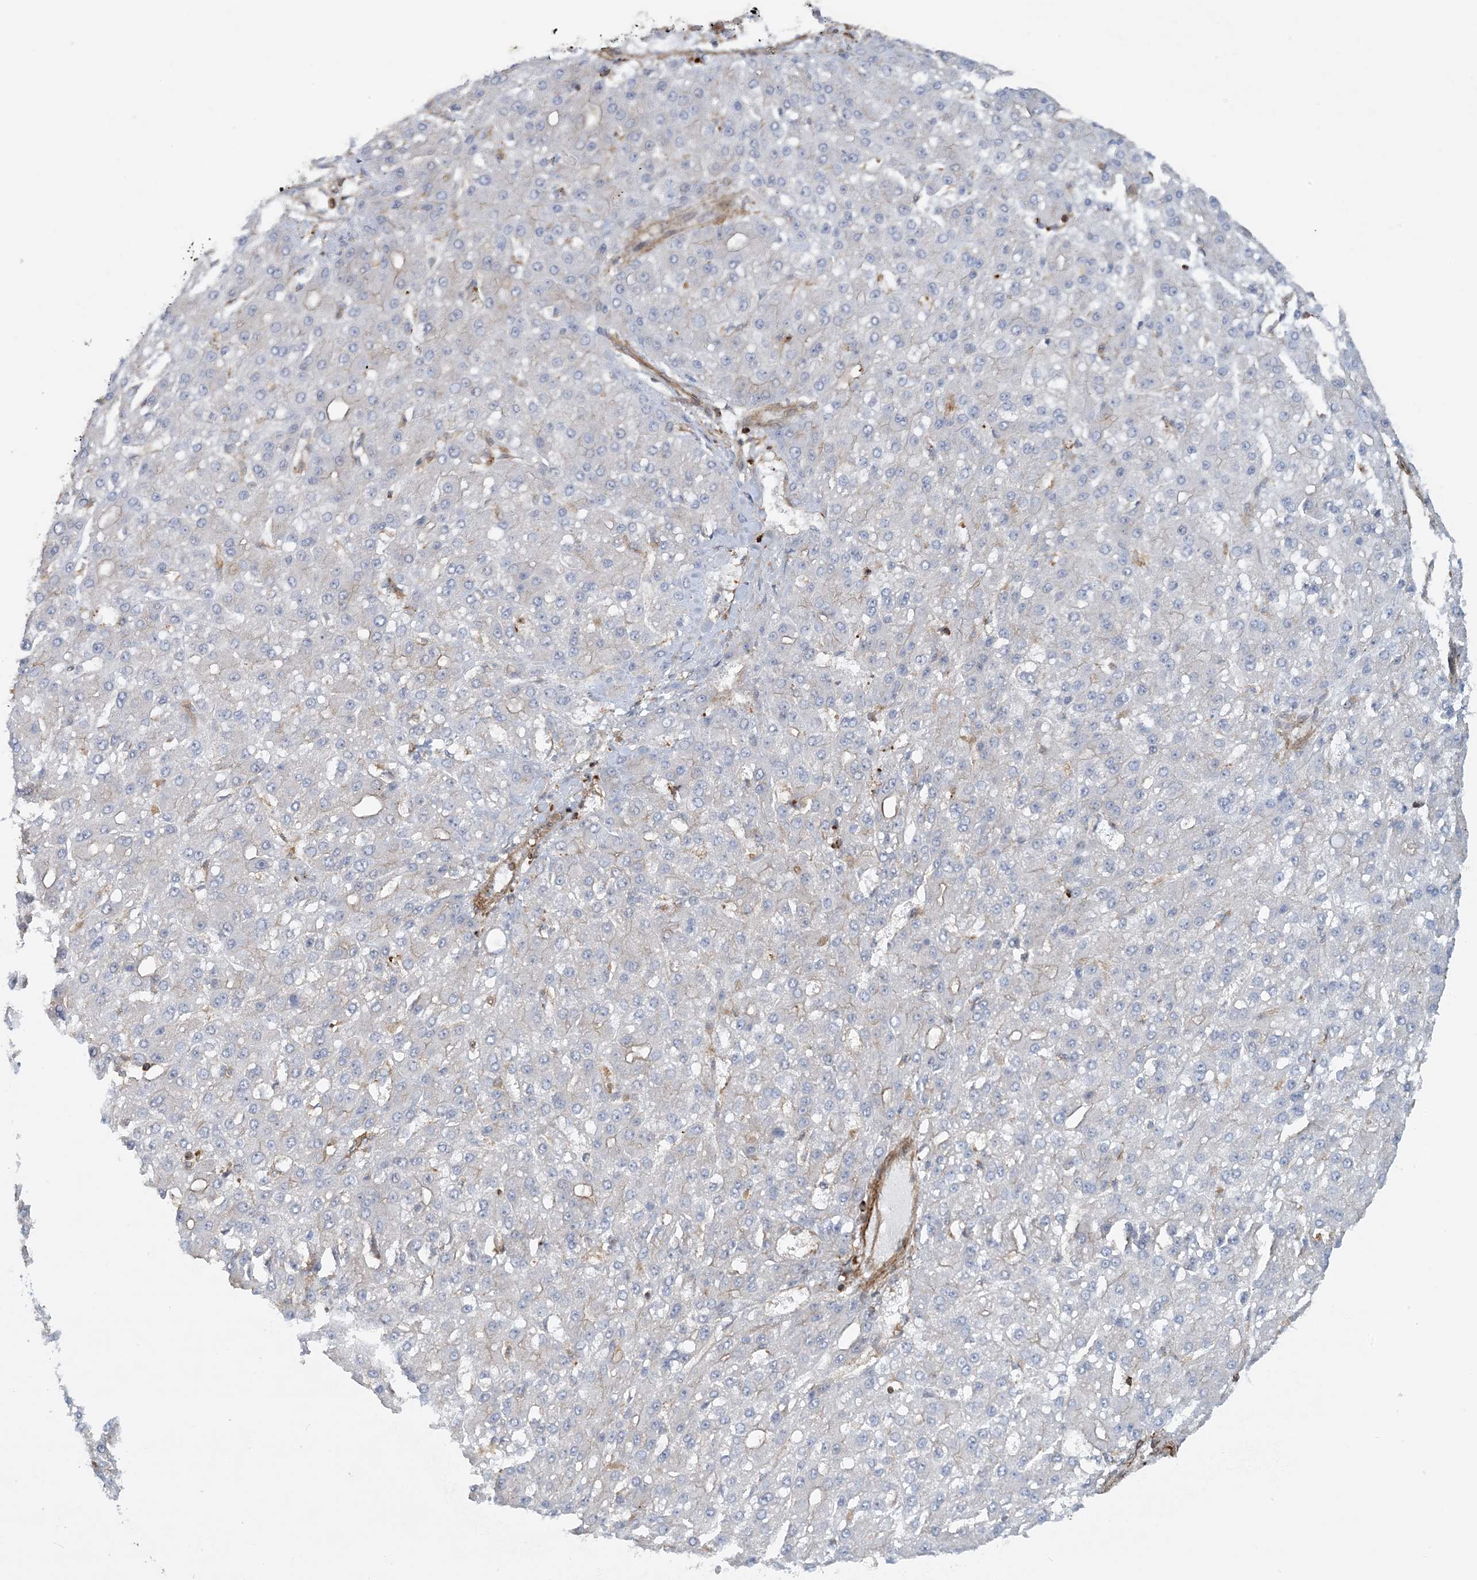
{"staining": {"intensity": "negative", "quantity": "none", "location": "none"}, "tissue": "liver cancer", "cell_type": "Tumor cells", "image_type": "cancer", "snomed": [{"axis": "morphology", "description": "Carcinoma, Hepatocellular, NOS"}, {"axis": "topography", "description": "Liver"}], "caption": "Tumor cells show no significant protein positivity in liver cancer (hepatocellular carcinoma).", "gene": "STAM2", "patient": {"sex": "male", "age": 67}}